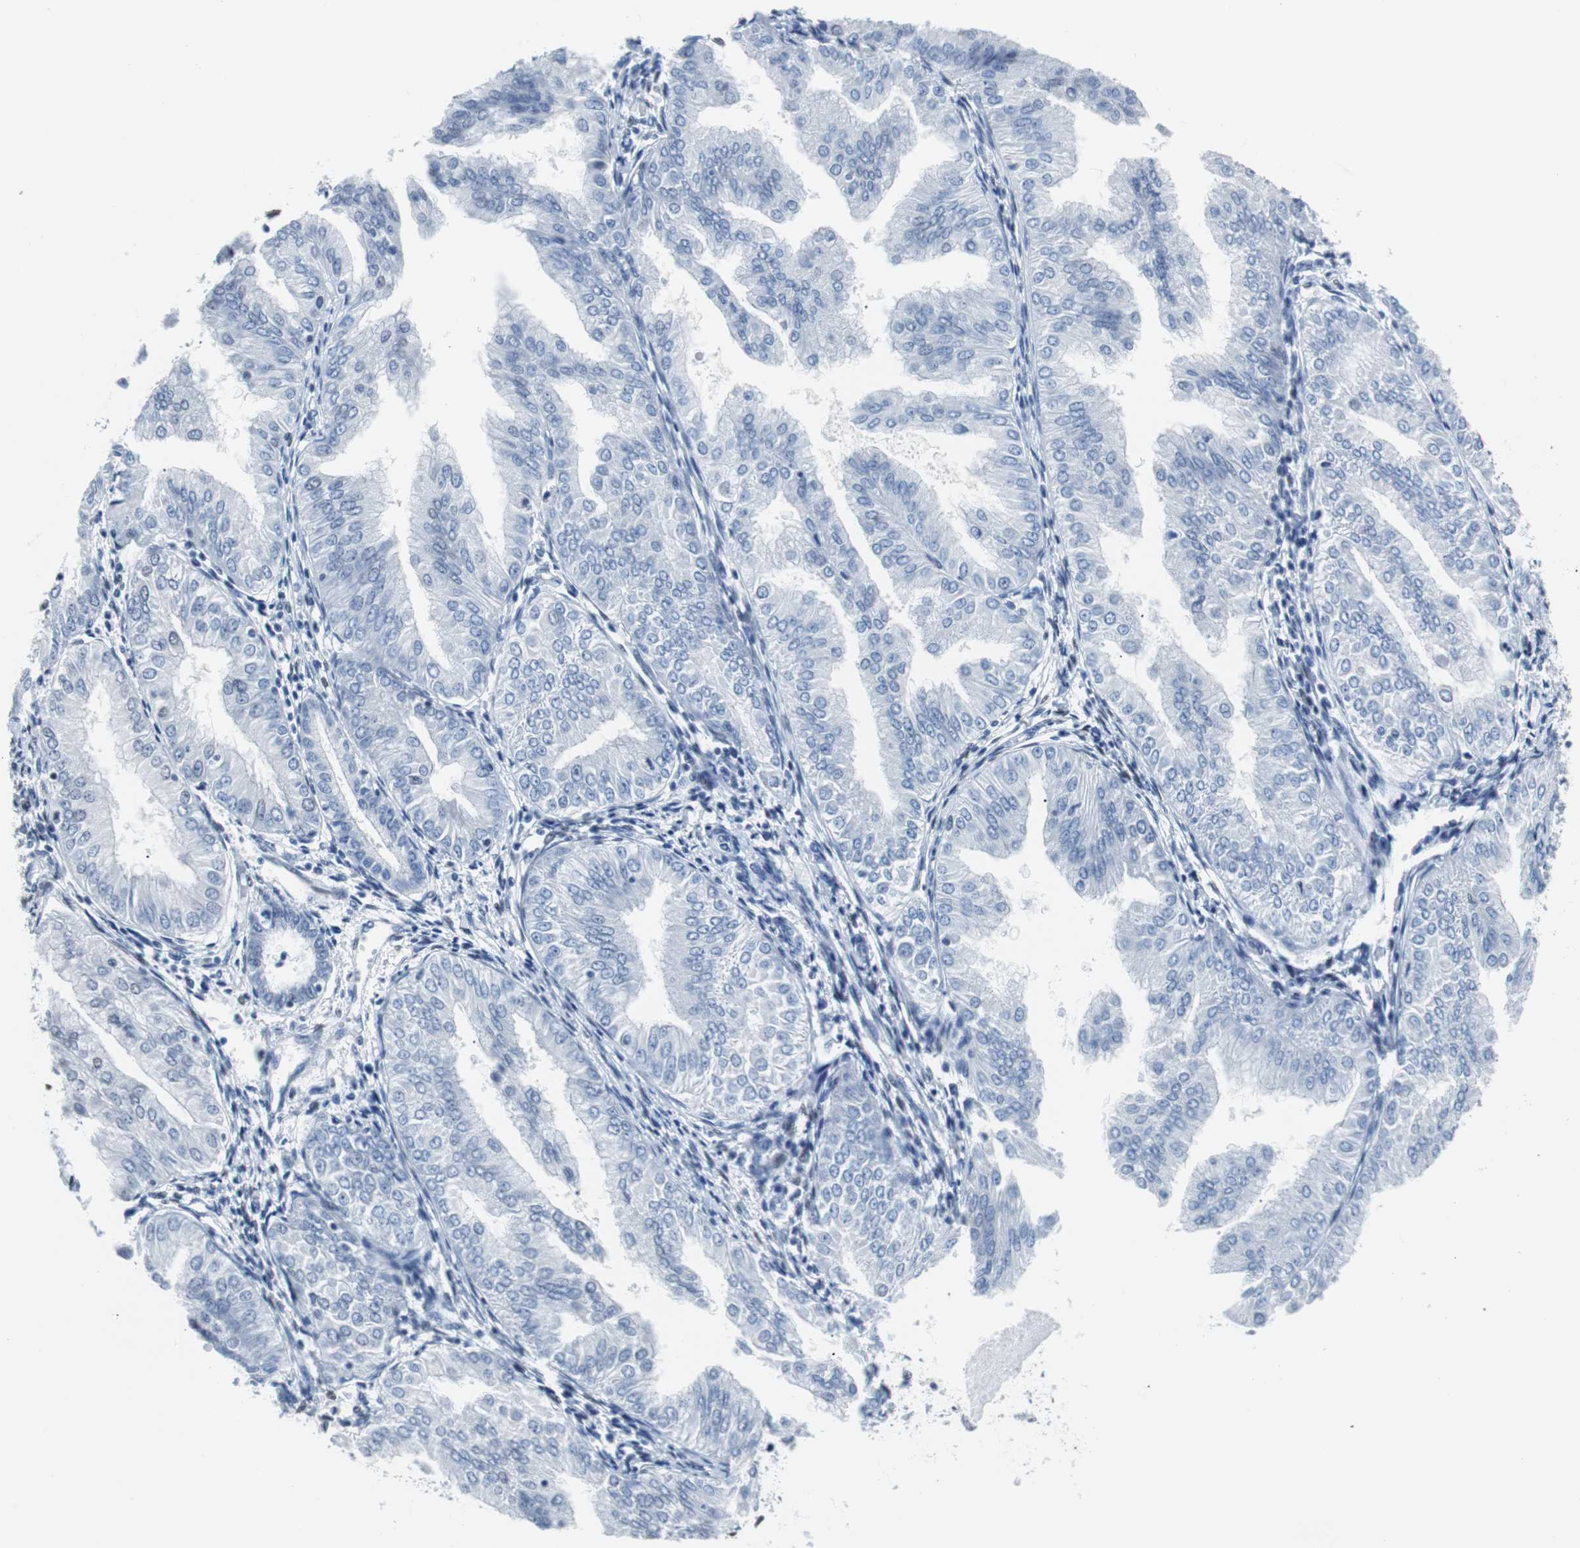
{"staining": {"intensity": "weak", "quantity": "<25%", "location": "nuclear"}, "tissue": "endometrial cancer", "cell_type": "Tumor cells", "image_type": "cancer", "snomed": [{"axis": "morphology", "description": "Adenocarcinoma, NOS"}, {"axis": "topography", "description": "Endometrium"}], "caption": "This is an immunohistochemistry (IHC) photomicrograph of adenocarcinoma (endometrial). There is no staining in tumor cells.", "gene": "JUN", "patient": {"sex": "female", "age": 53}}